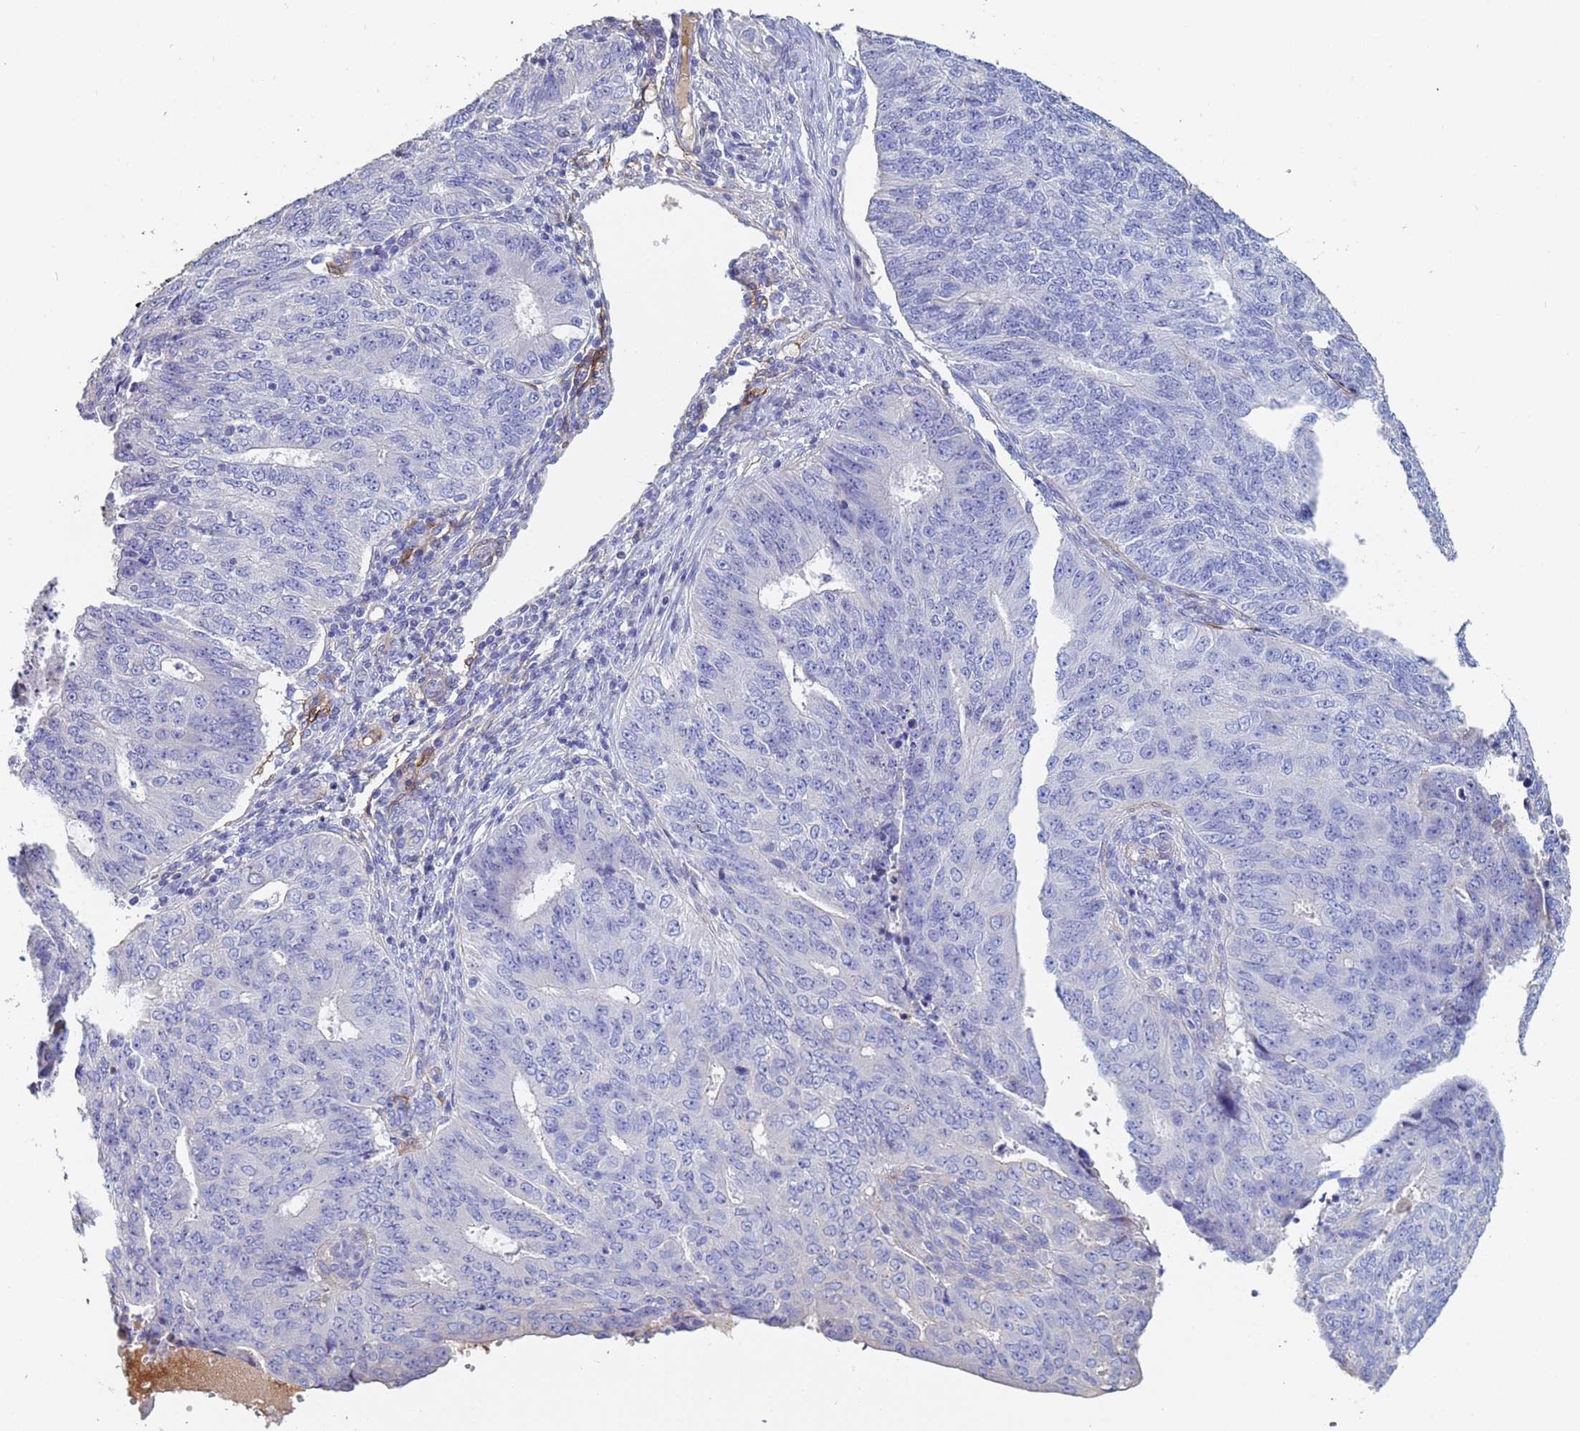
{"staining": {"intensity": "negative", "quantity": "none", "location": "none"}, "tissue": "endometrial cancer", "cell_type": "Tumor cells", "image_type": "cancer", "snomed": [{"axis": "morphology", "description": "Adenocarcinoma, NOS"}, {"axis": "topography", "description": "Endometrium"}], "caption": "The IHC micrograph has no significant expression in tumor cells of adenocarcinoma (endometrial) tissue. (IHC, brightfield microscopy, high magnification).", "gene": "ABCA8", "patient": {"sex": "female", "age": 32}}